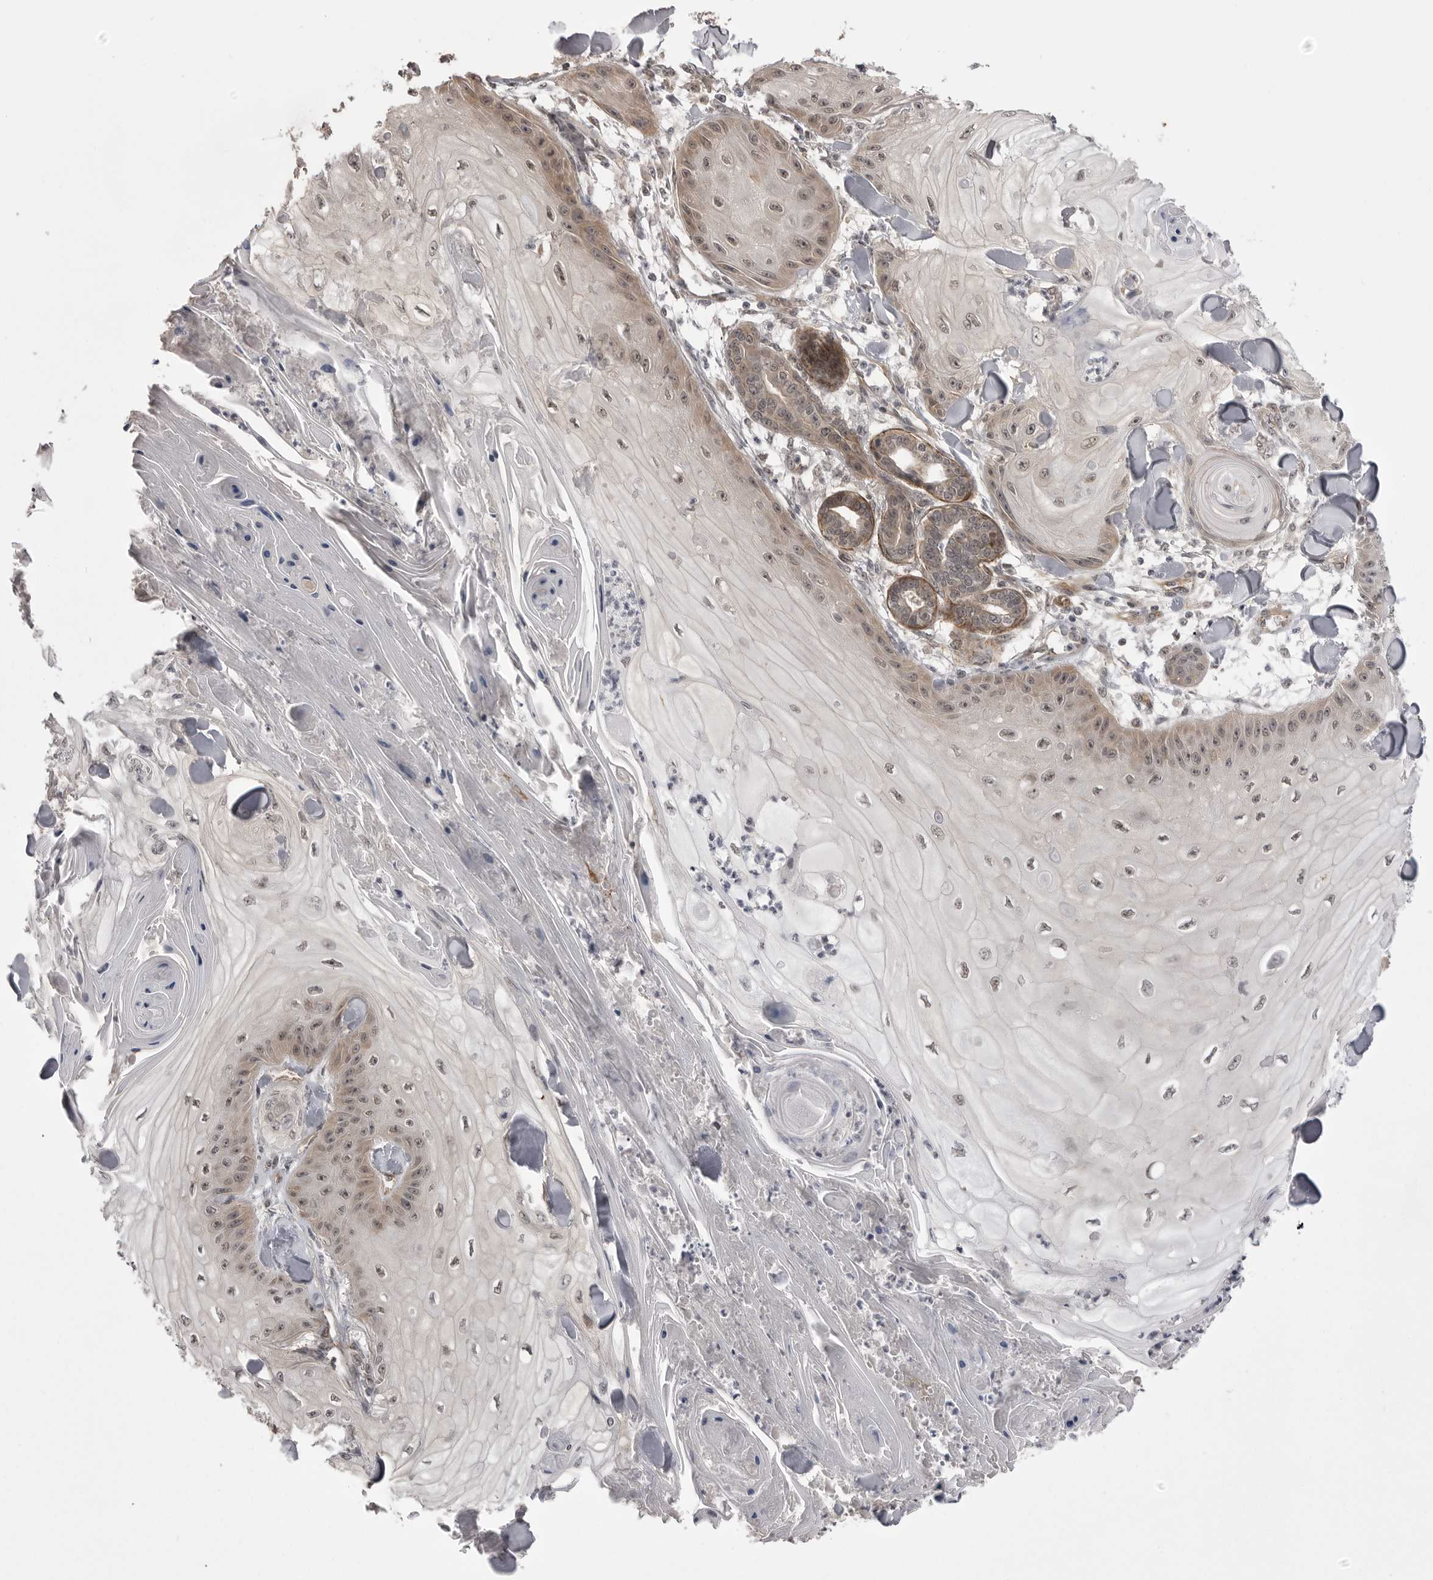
{"staining": {"intensity": "weak", "quantity": "25%-75%", "location": "cytoplasmic/membranous,nuclear"}, "tissue": "skin cancer", "cell_type": "Tumor cells", "image_type": "cancer", "snomed": [{"axis": "morphology", "description": "Squamous cell carcinoma, NOS"}, {"axis": "topography", "description": "Skin"}], "caption": "IHC (DAB) staining of human skin cancer reveals weak cytoplasmic/membranous and nuclear protein staining in approximately 25%-75% of tumor cells.", "gene": "SORBS1", "patient": {"sex": "male", "age": 74}}